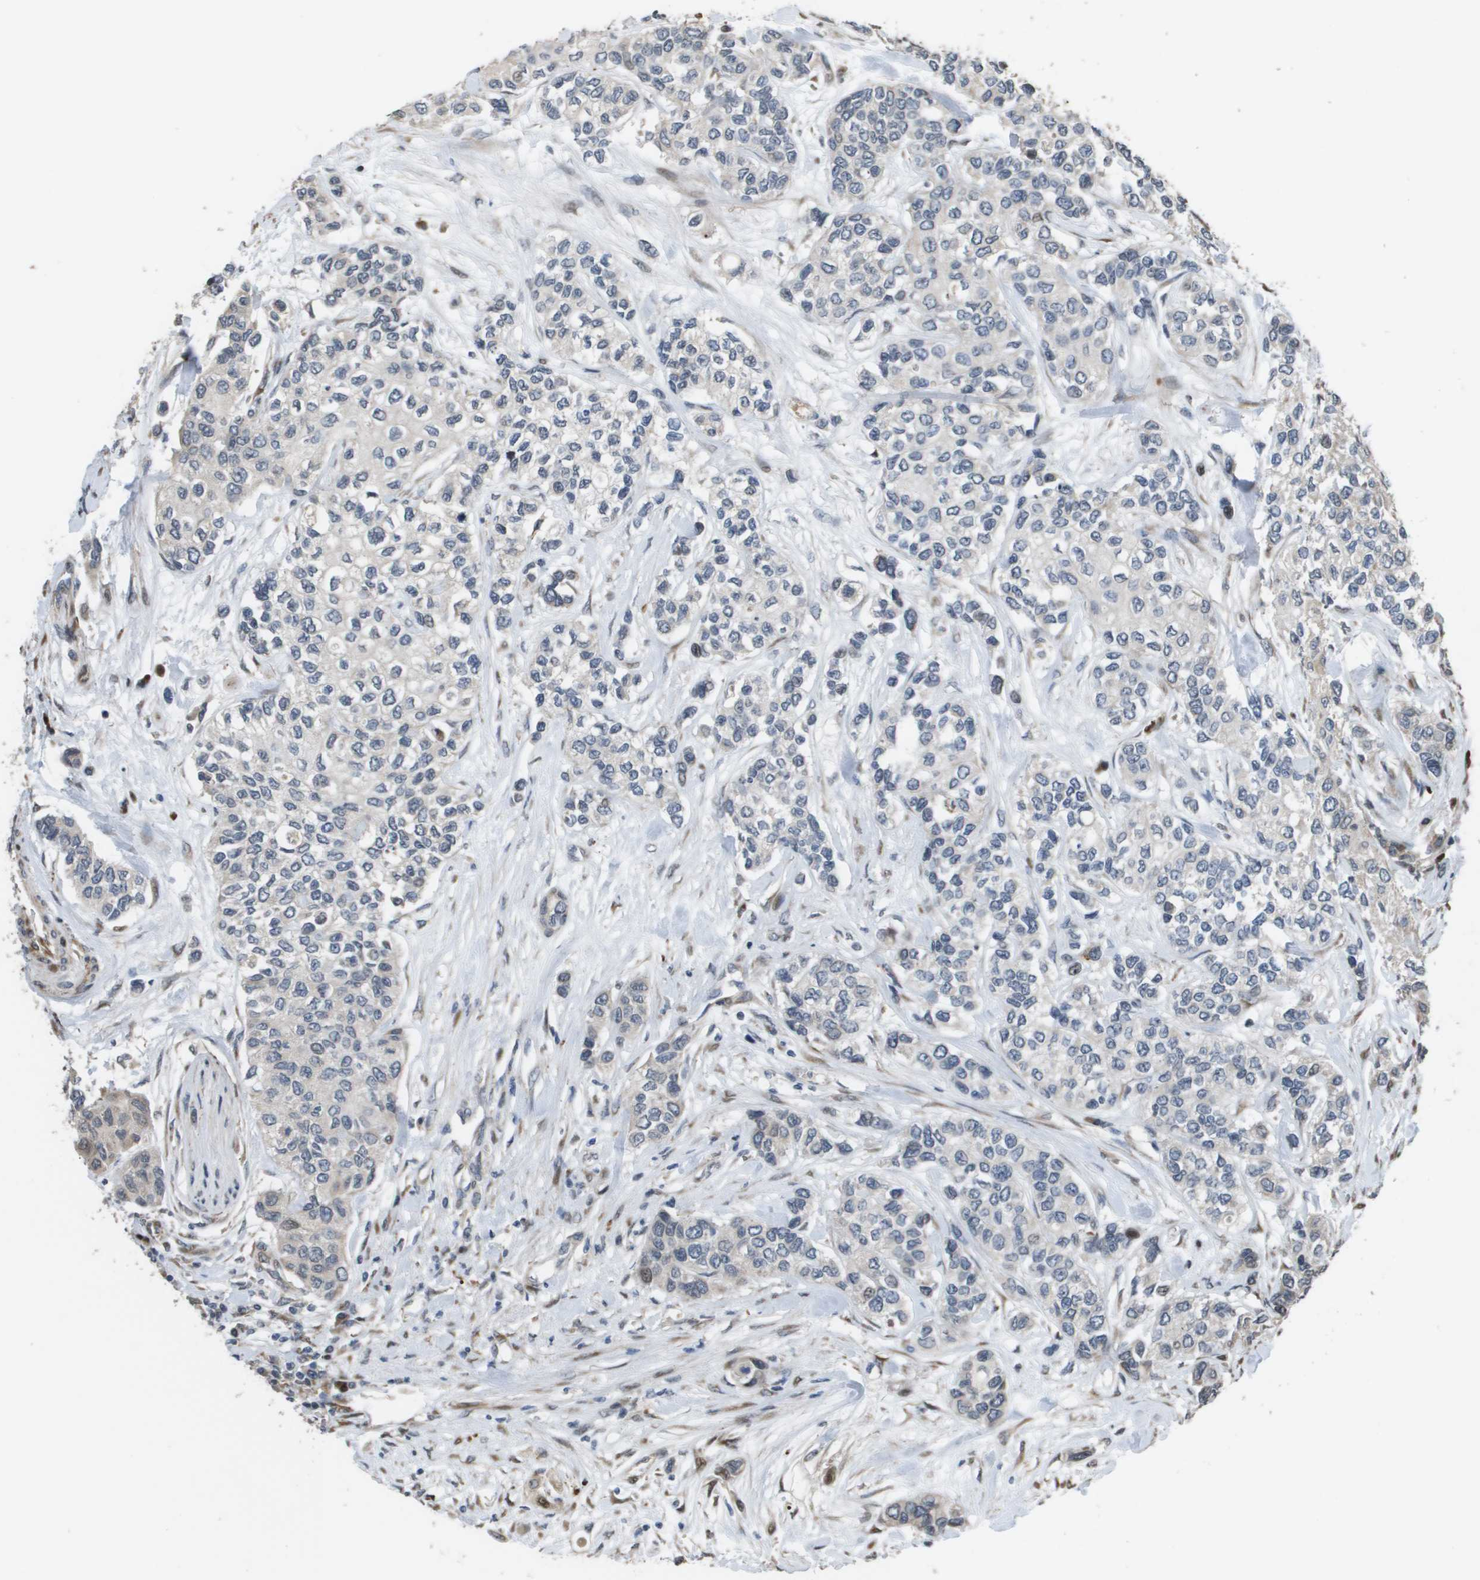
{"staining": {"intensity": "moderate", "quantity": "<25%", "location": "nuclear"}, "tissue": "urothelial cancer", "cell_type": "Tumor cells", "image_type": "cancer", "snomed": [{"axis": "morphology", "description": "Urothelial carcinoma, High grade"}, {"axis": "topography", "description": "Urinary bladder"}], "caption": "Human high-grade urothelial carcinoma stained with a brown dye displays moderate nuclear positive staining in about <25% of tumor cells.", "gene": "AXIN2", "patient": {"sex": "female", "age": 56}}